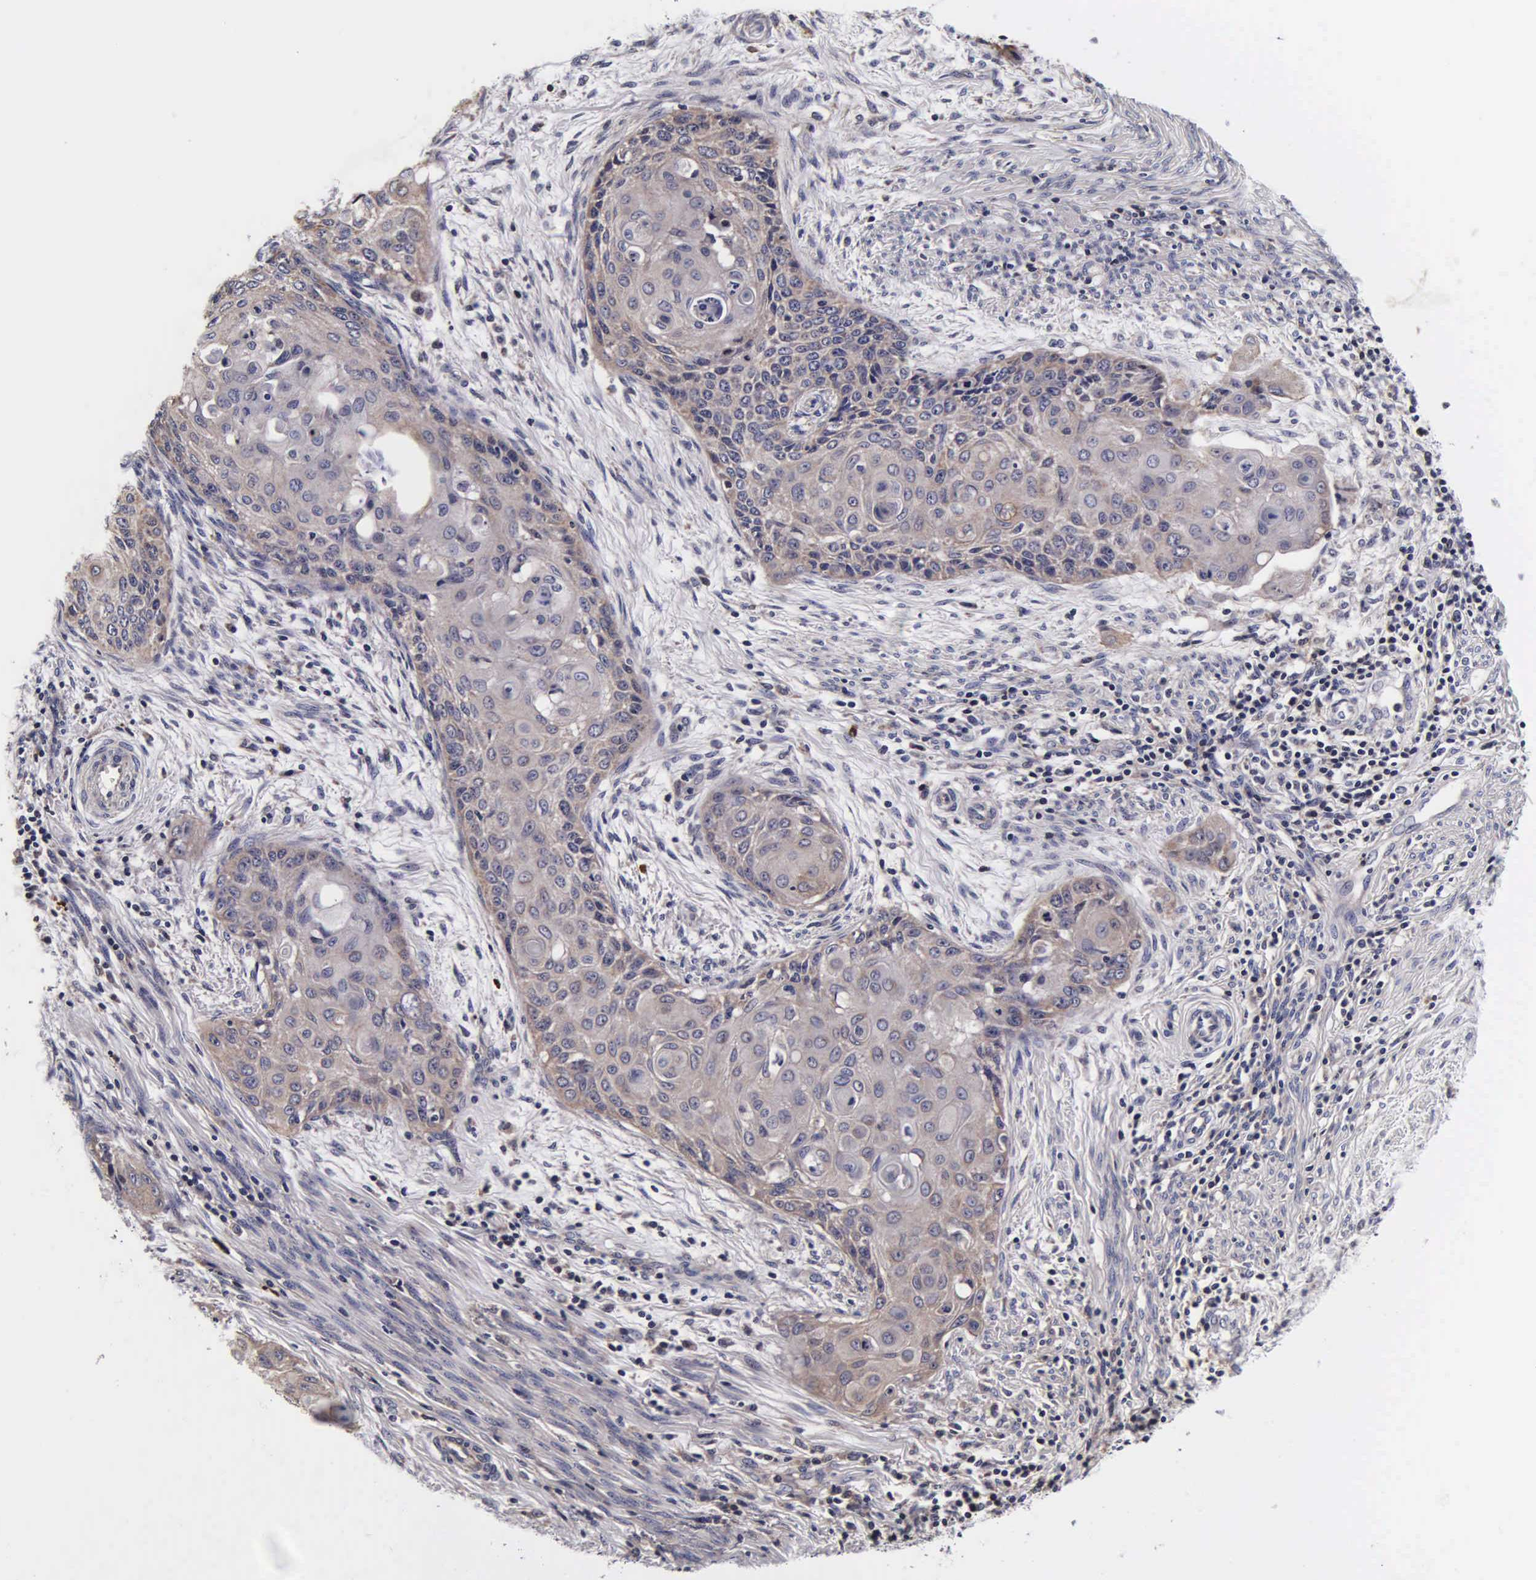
{"staining": {"intensity": "weak", "quantity": ">75%", "location": "cytoplasmic/membranous"}, "tissue": "cervical cancer", "cell_type": "Tumor cells", "image_type": "cancer", "snomed": [{"axis": "morphology", "description": "Squamous cell carcinoma, NOS"}, {"axis": "topography", "description": "Cervix"}], "caption": "A brown stain shows weak cytoplasmic/membranous positivity of a protein in human squamous cell carcinoma (cervical) tumor cells.", "gene": "PSMA3", "patient": {"sex": "female", "age": 33}}